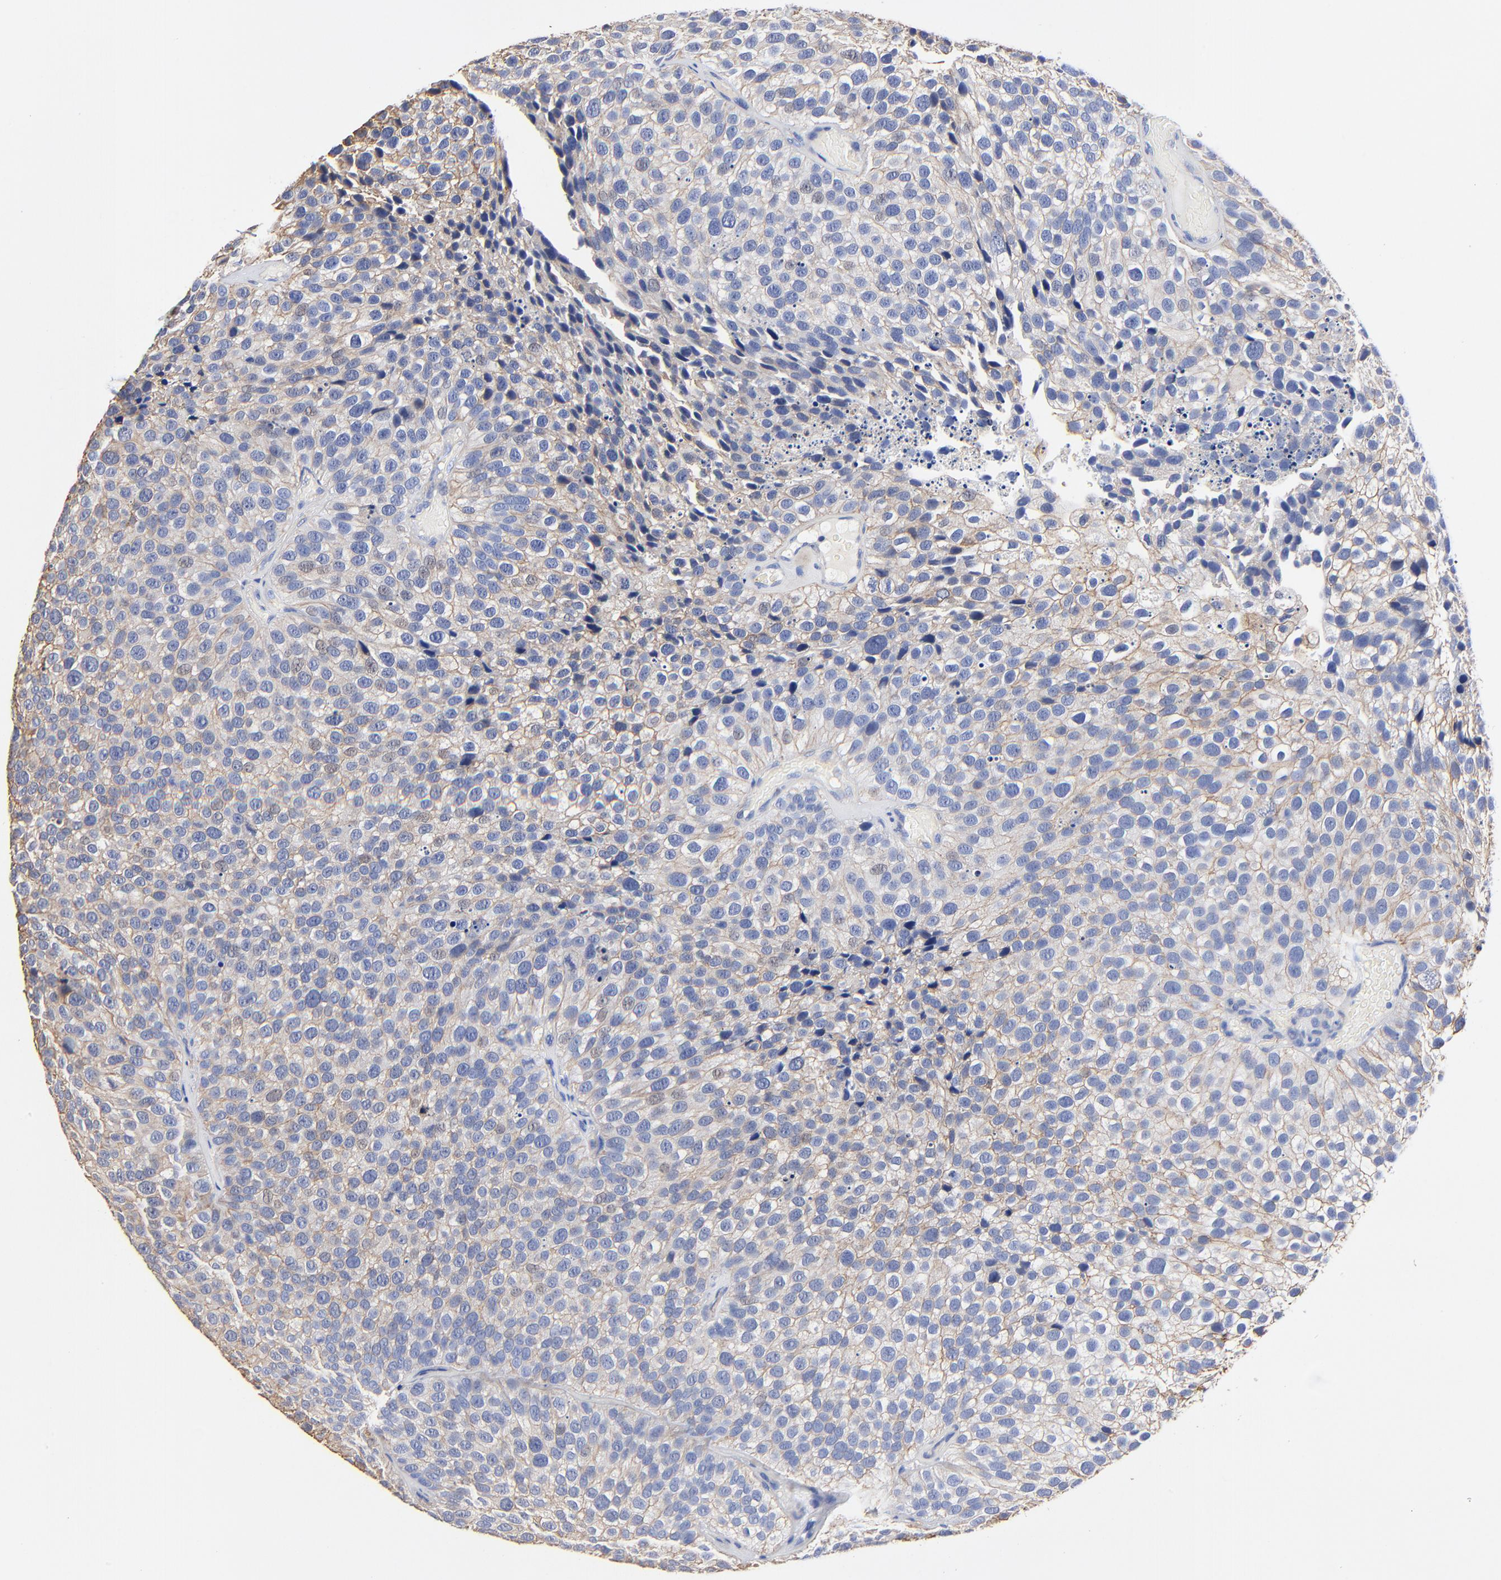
{"staining": {"intensity": "negative", "quantity": "none", "location": "none"}, "tissue": "urothelial cancer", "cell_type": "Tumor cells", "image_type": "cancer", "snomed": [{"axis": "morphology", "description": "Urothelial carcinoma, High grade"}, {"axis": "topography", "description": "Urinary bladder"}], "caption": "Immunohistochemistry histopathology image of human urothelial cancer stained for a protein (brown), which displays no expression in tumor cells.", "gene": "TAGLN2", "patient": {"sex": "male", "age": 72}}